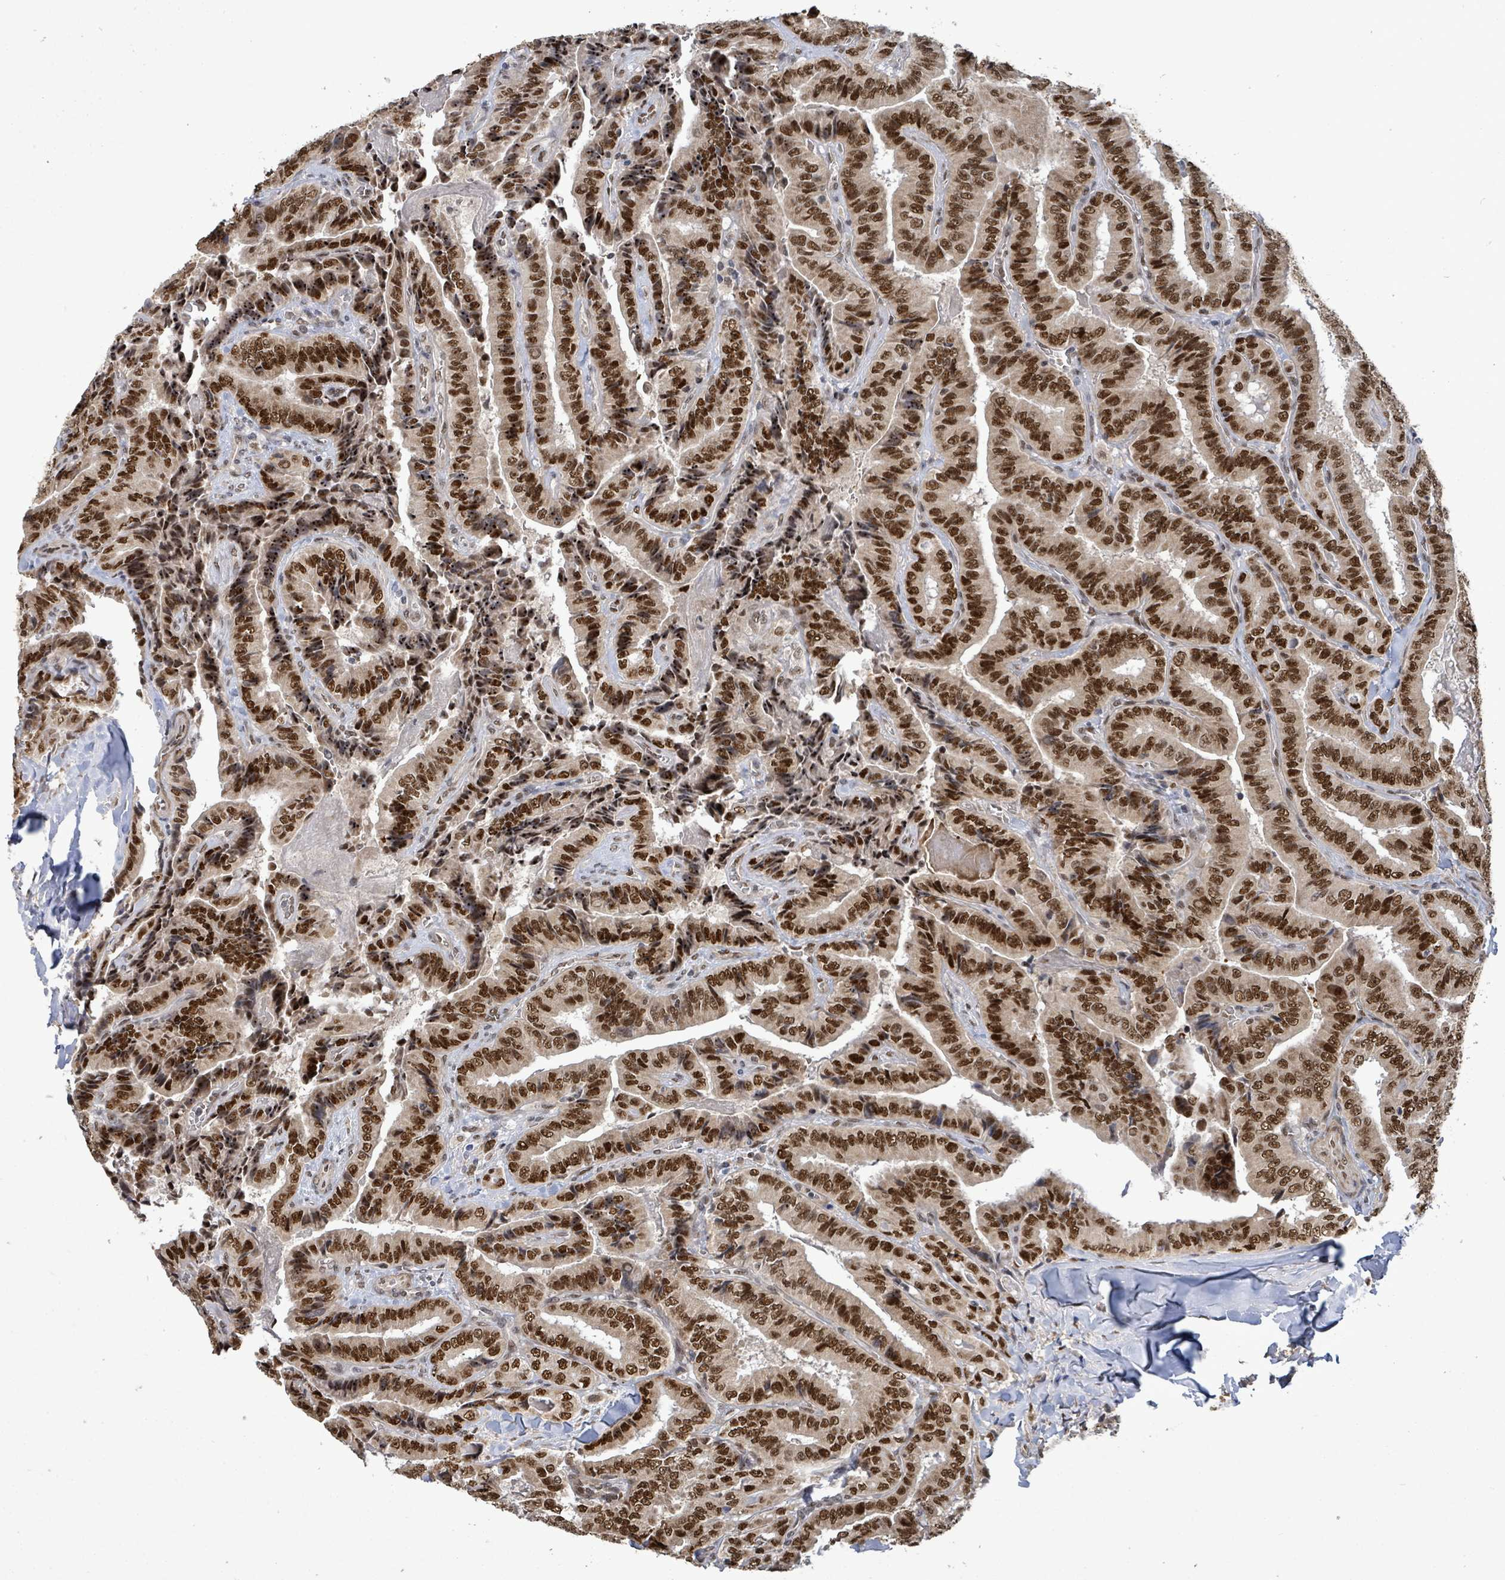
{"staining": {"intensity": "strong", "quantity": ">75%", "location": "nuclear"}, "tissue": "thyroid cancer", "cell_type": "Tumor cells", "image_type": "cancer", "snomed": [{"axis": "morphology", "description": "Papillary adenocarcinoma, NOS"}, {"axis": "topography", "description": "Thyroid gland"}], "caption": "A brown stain highlights strong nuclear positivity of a protein in human thyroid cancer (papillary adenocarcinoma) tumor cells.", "gene": "PATZ1", "patient": {"sex": "male", "age": 61}}